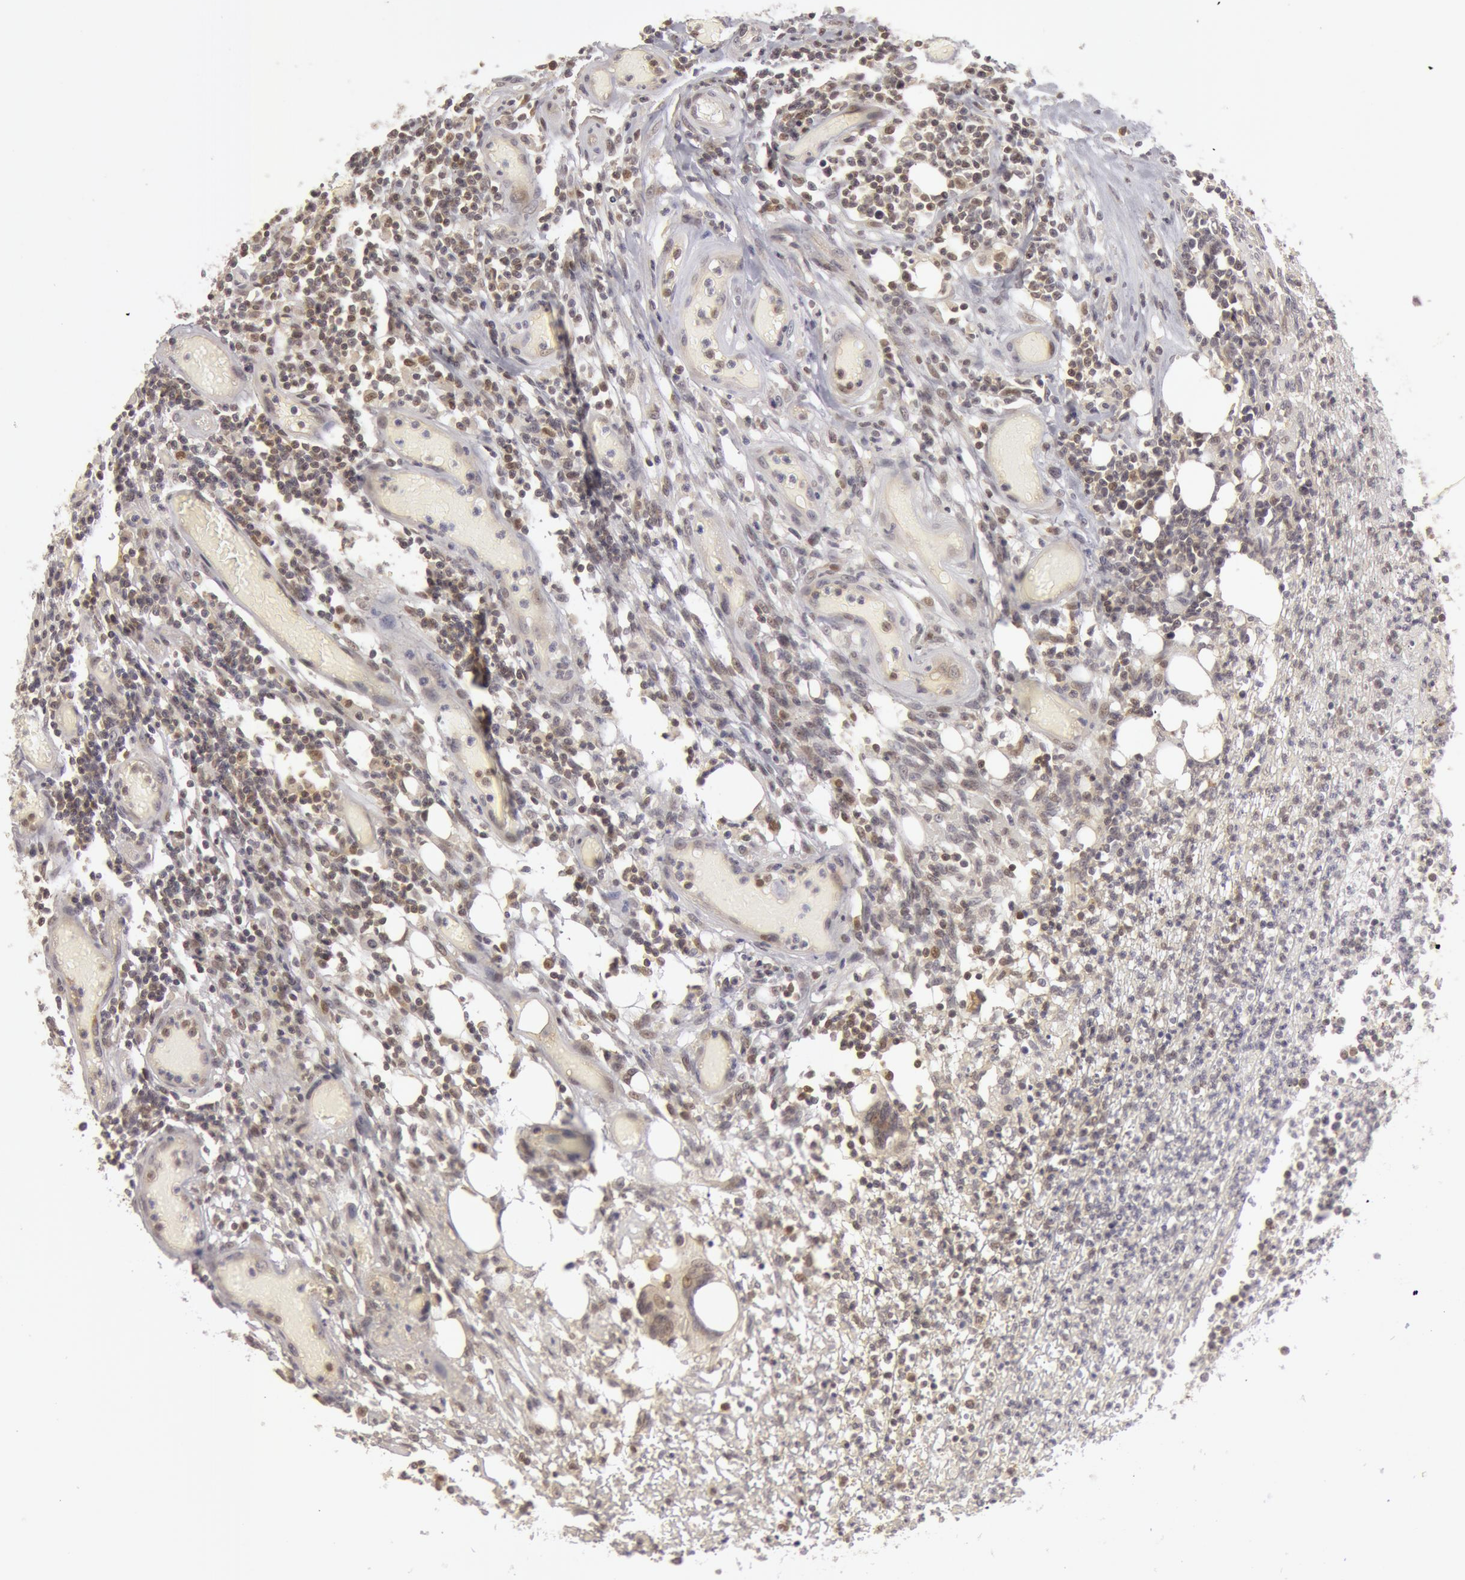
{"staining": {"intensity": "negative", "quantity": "none", "location": "none"}, "tissue": "lymphoma", "cell_type": "Tumor cells", "image_type": "cancer", "snomed": [{"axis": "morphology", "description": "Malignant lymphoma, non-Hodgkin's type, High grade"}, {"axis": "topography", "description": "Colon"}], "caption": "This is an immunohistochemistry histopathology image of human lymphoma. There is no staining in tumor cells.", "gene": "OASL", "patient": {"sex": "male", "age": 82}}